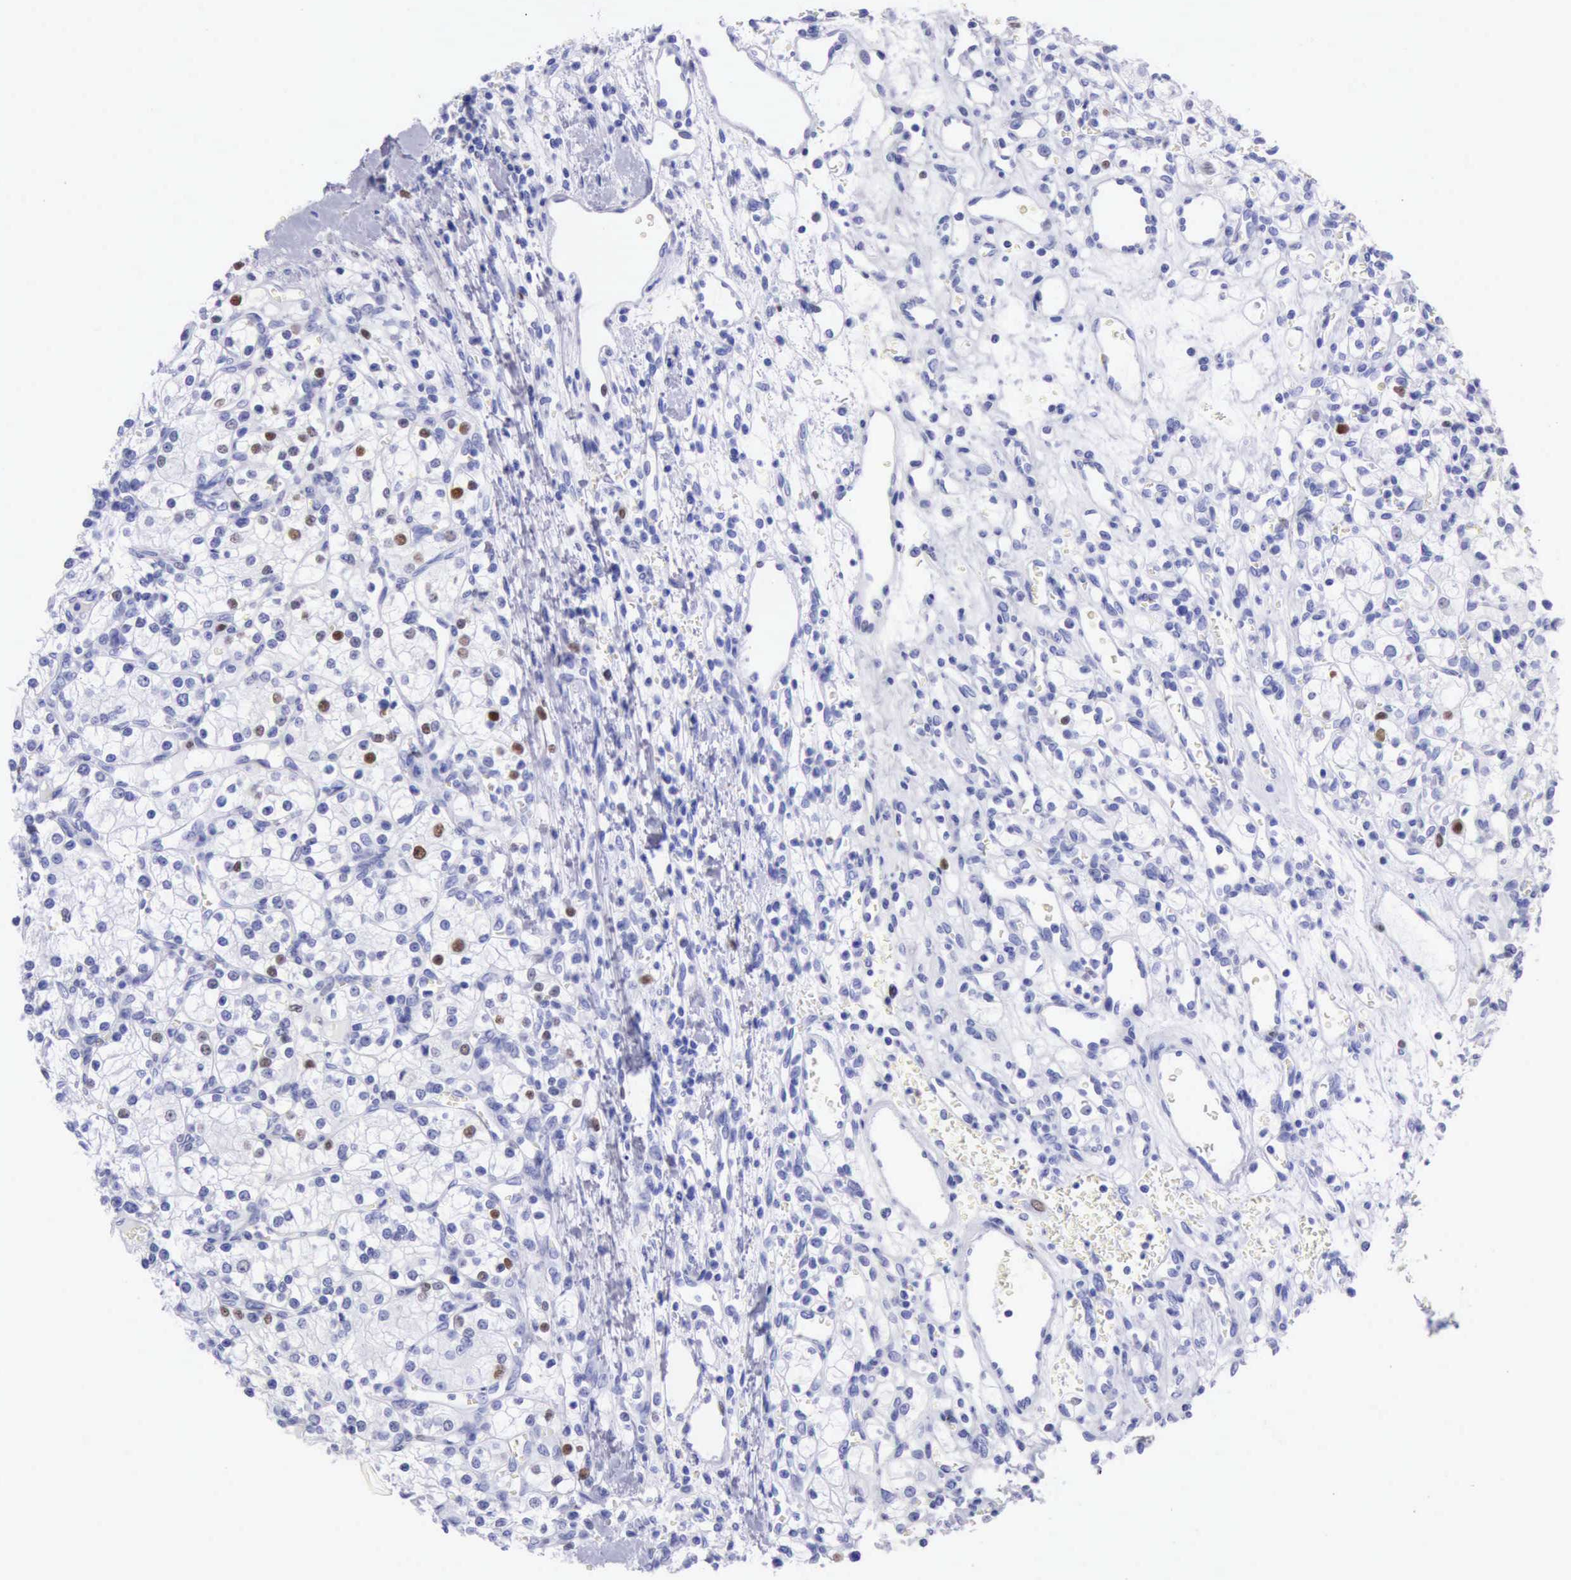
{"staining": {"intensity": "moderate", "quantity": "<25%", "location": "nuclear"}, "tissue": "renal cancer", "cell_type": "Tumor cells", "image_type": "cancer", "snomed": [{"axis": "morphology", "description": "Adenocarcinoma, NOS"}, {"axis": "topography", "description": "Kidney"}], "caption": "Moderate nuclear expression for a protein is seen in about <25% of tumor cells of renal cancer (adenocarcinoma) using IHC.", "gene": "MCM2", "patient": {"sex": "female", "age": 62}}